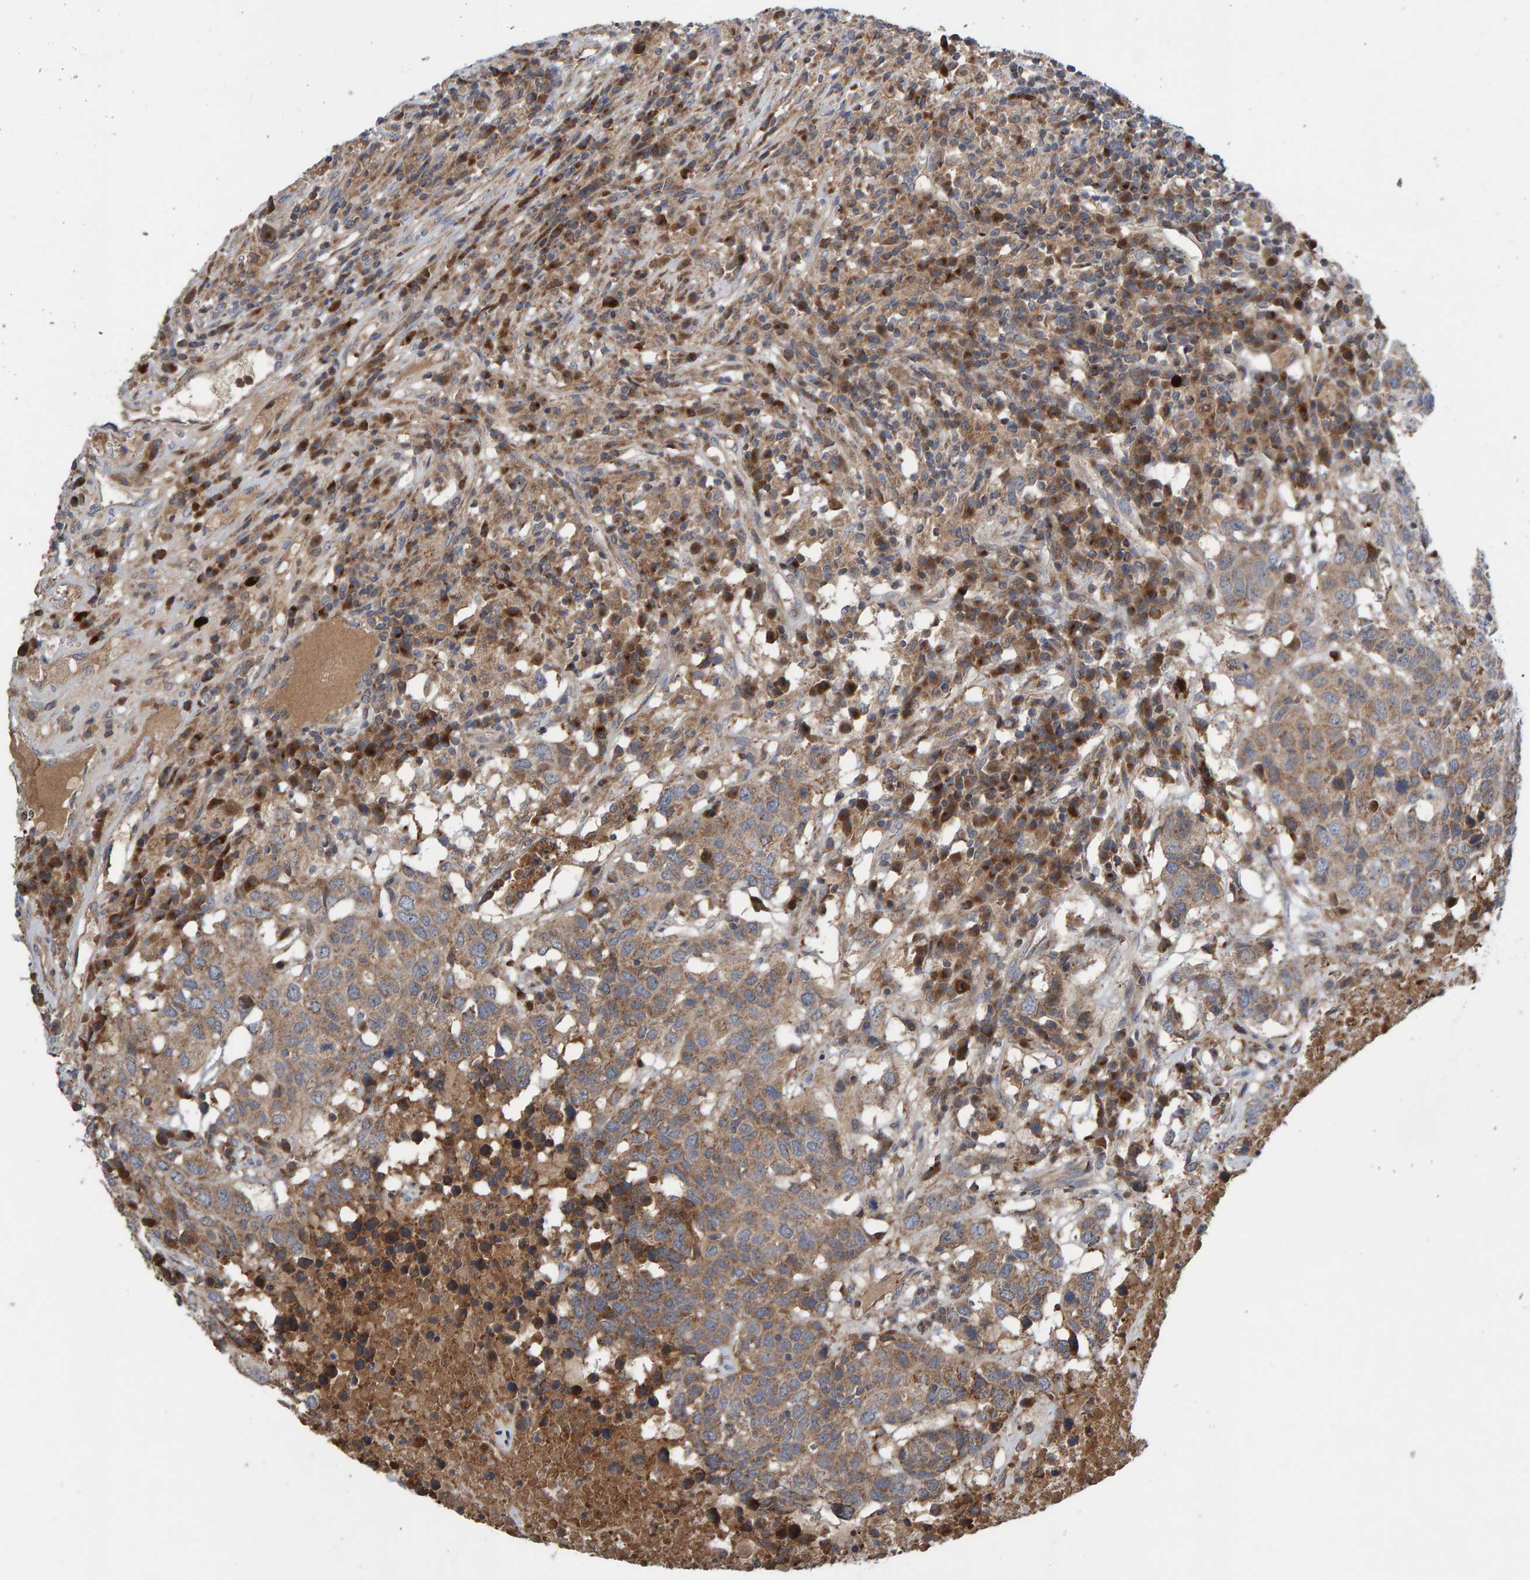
{"staining": {"intensity": "weak", "quantity": ">75%", "location": "cytoplasmic/membranous"}, "tissue": "head and neck cancer", "cell_type": "Tumor cells", "image_type": "cancer", "snomed": [{"axis": "morphology", "description": "Squamous cell carcinoma, NOS"}, {"axis": "topography", "description": "Head-Neck"}], "caption": "High-power microscopy captured an immunohistochemistry micrograph of head and neck cancer, revealing weak cytoplasmic/membranous expression in approximately >75% of tumor cells. (DAB IHC, brown staining for protein, blue staining for nuclei).", "gene": "KIAA0753", "patient": {"sex": "male", "age": 66}}